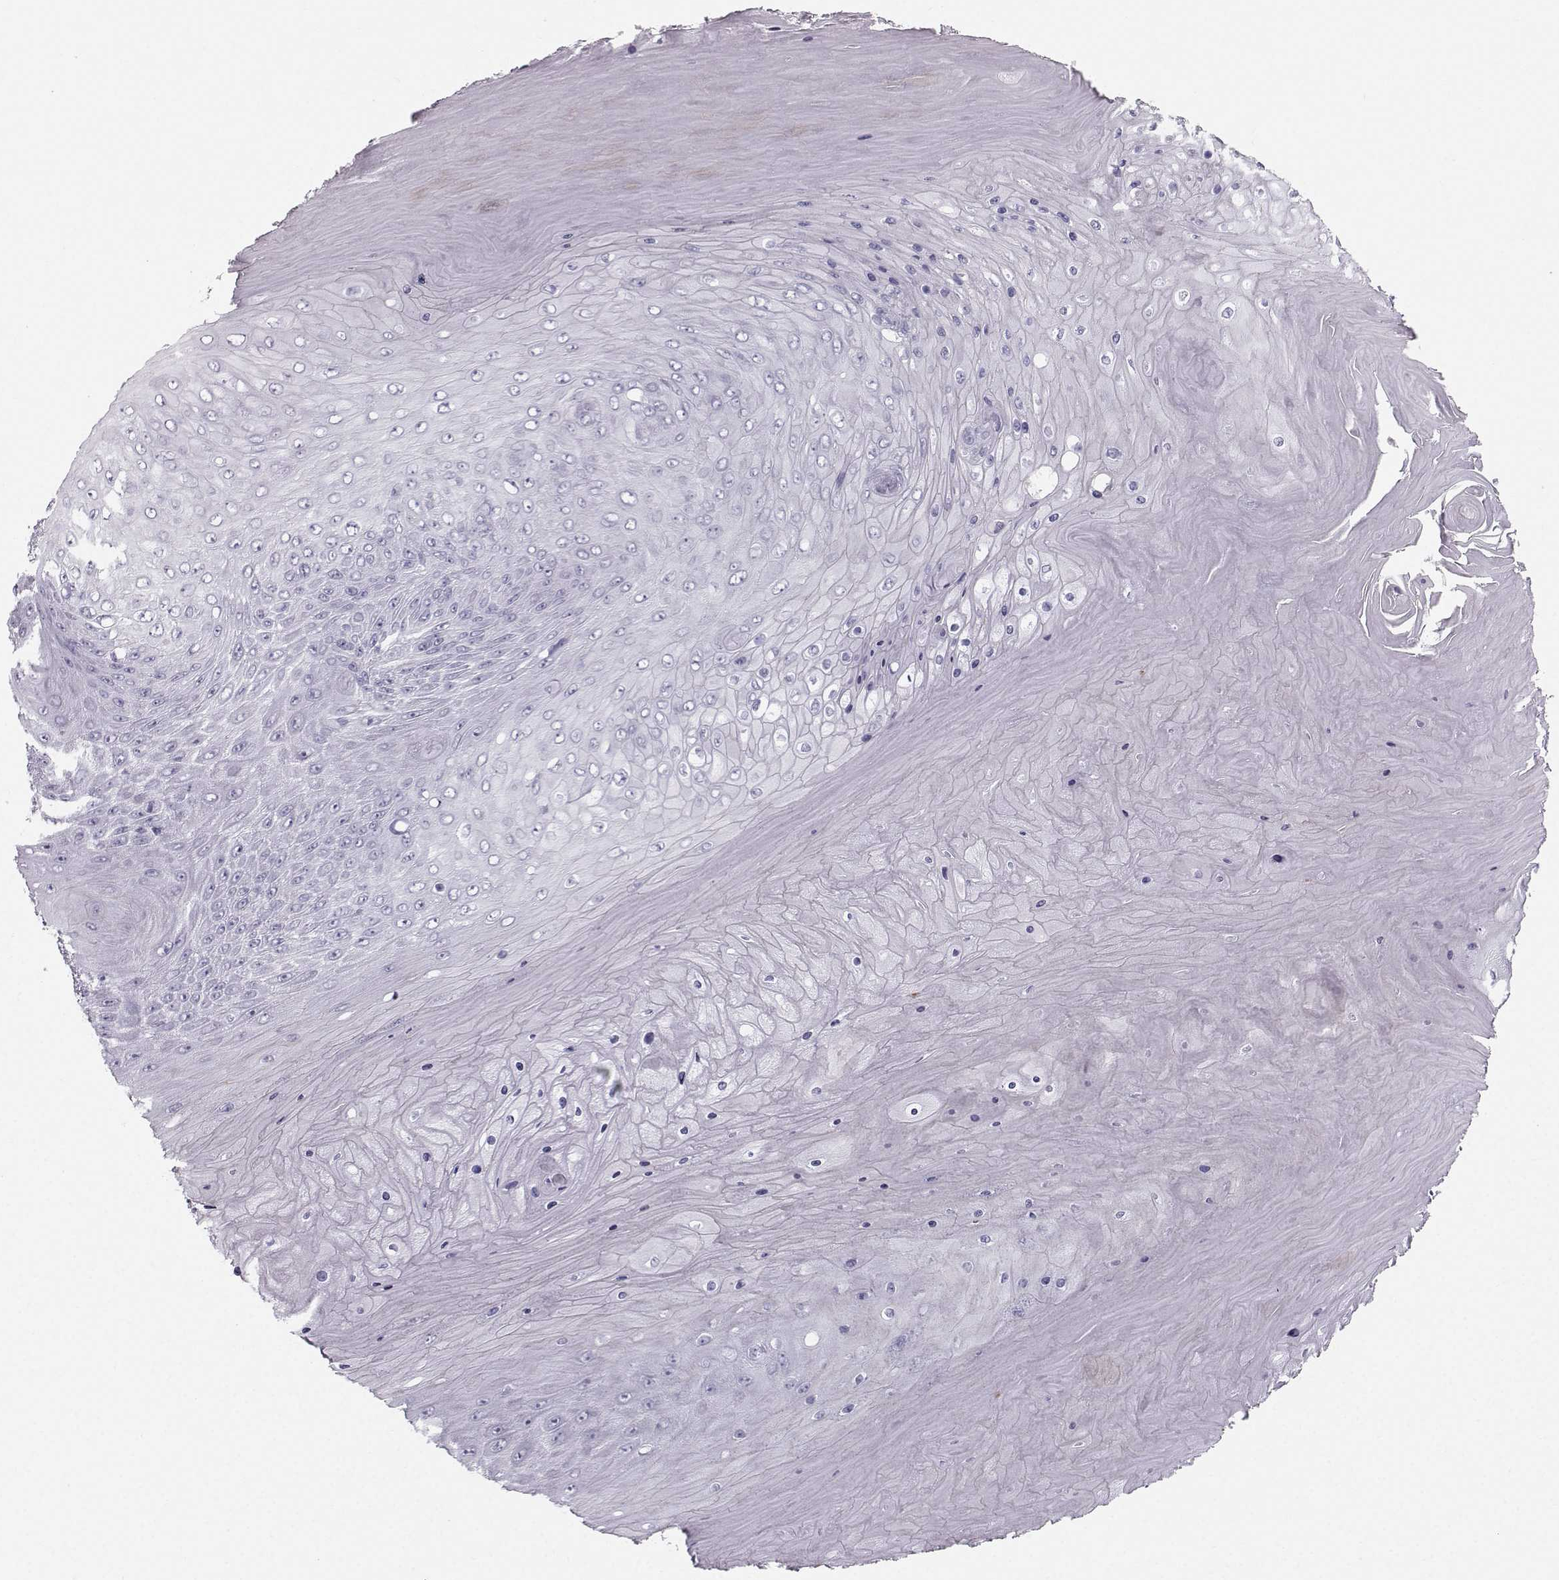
{"staining": {"intensity": "negative", "quantity": "none", "location": "none"}, "tissue": "skin cancer", "cell_type": "Tumor cells", "image_type": "cancer", "snomed": [{"axis": "morphology", "description": "Squamous cell carcinoma, NOS"}, {"axis": "topography", "description": "Skin"}], "caption": "Immunohistochemistry (IHC) photomicrograph of neoplastic tissue: human skin squamous cell carcinoma stained with DAB (3,3'-diaminobenzidine) reveals no significant protein positivity in tumor cells. Nuclei are stained in blue.", "gene": "CASR", "patient": {"sex": "male", "age": 62}}